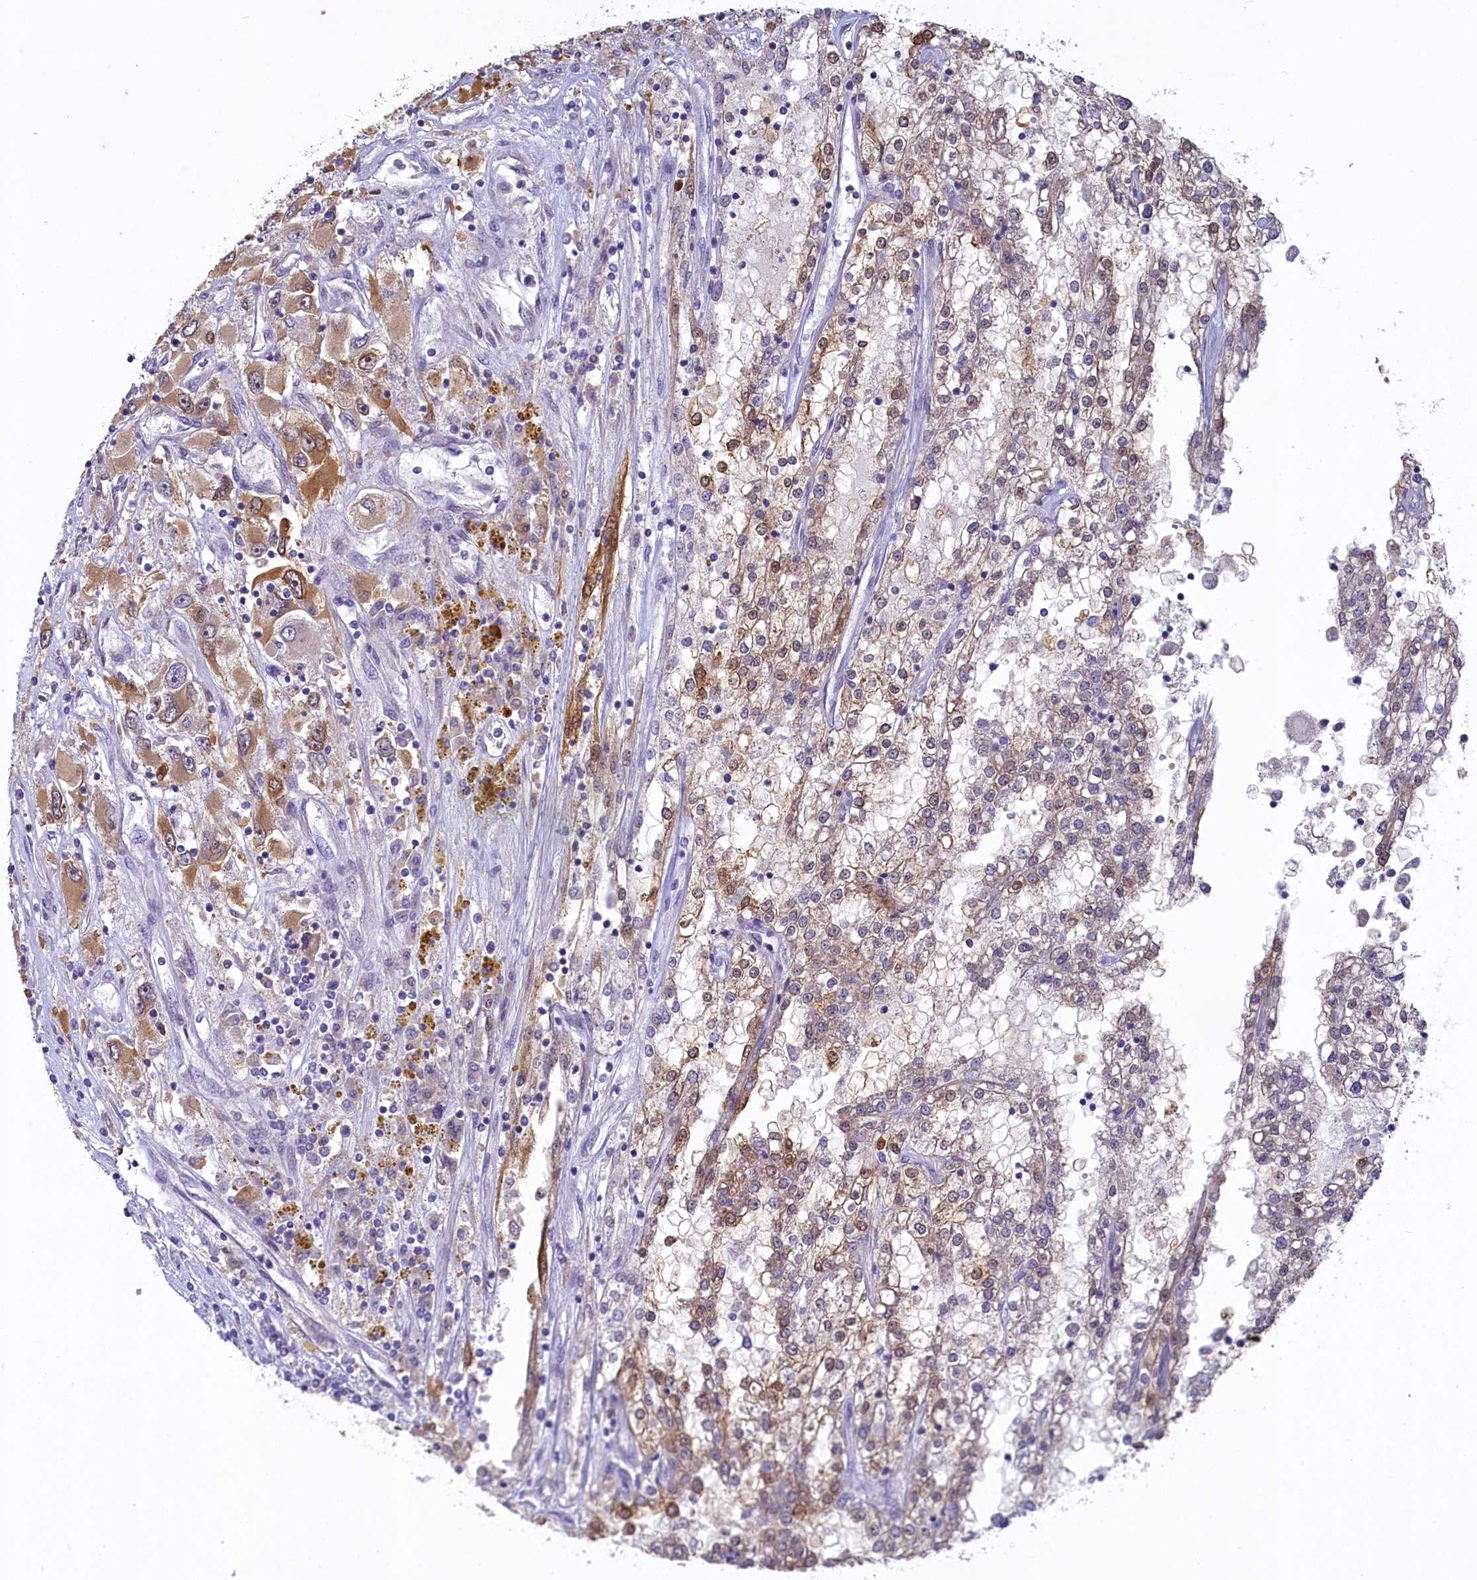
{"staining": {"intensity": "moderate", "quantity": ">75%", "location": "cytoplasmic/membranous,nuclear"}, "tissue": "renal cancer", "cell_type": "Tumor cells", "image_type": "cancer", "snomed": [{"axis": "morphology", "description": "Adenocarcinoma, NOS"}, {"axis": "topography", "description": "Kidney"}], "caption": "This micrograph demonstrates immunohistochemistry staining of human adenocarcinoma (renal), with medium moderate cytoplasmic/membranous and nuclear expression in about >75% of tumor cells.", "gene": "UCHL3", "patient": {"sex": "female", "age": 52}}